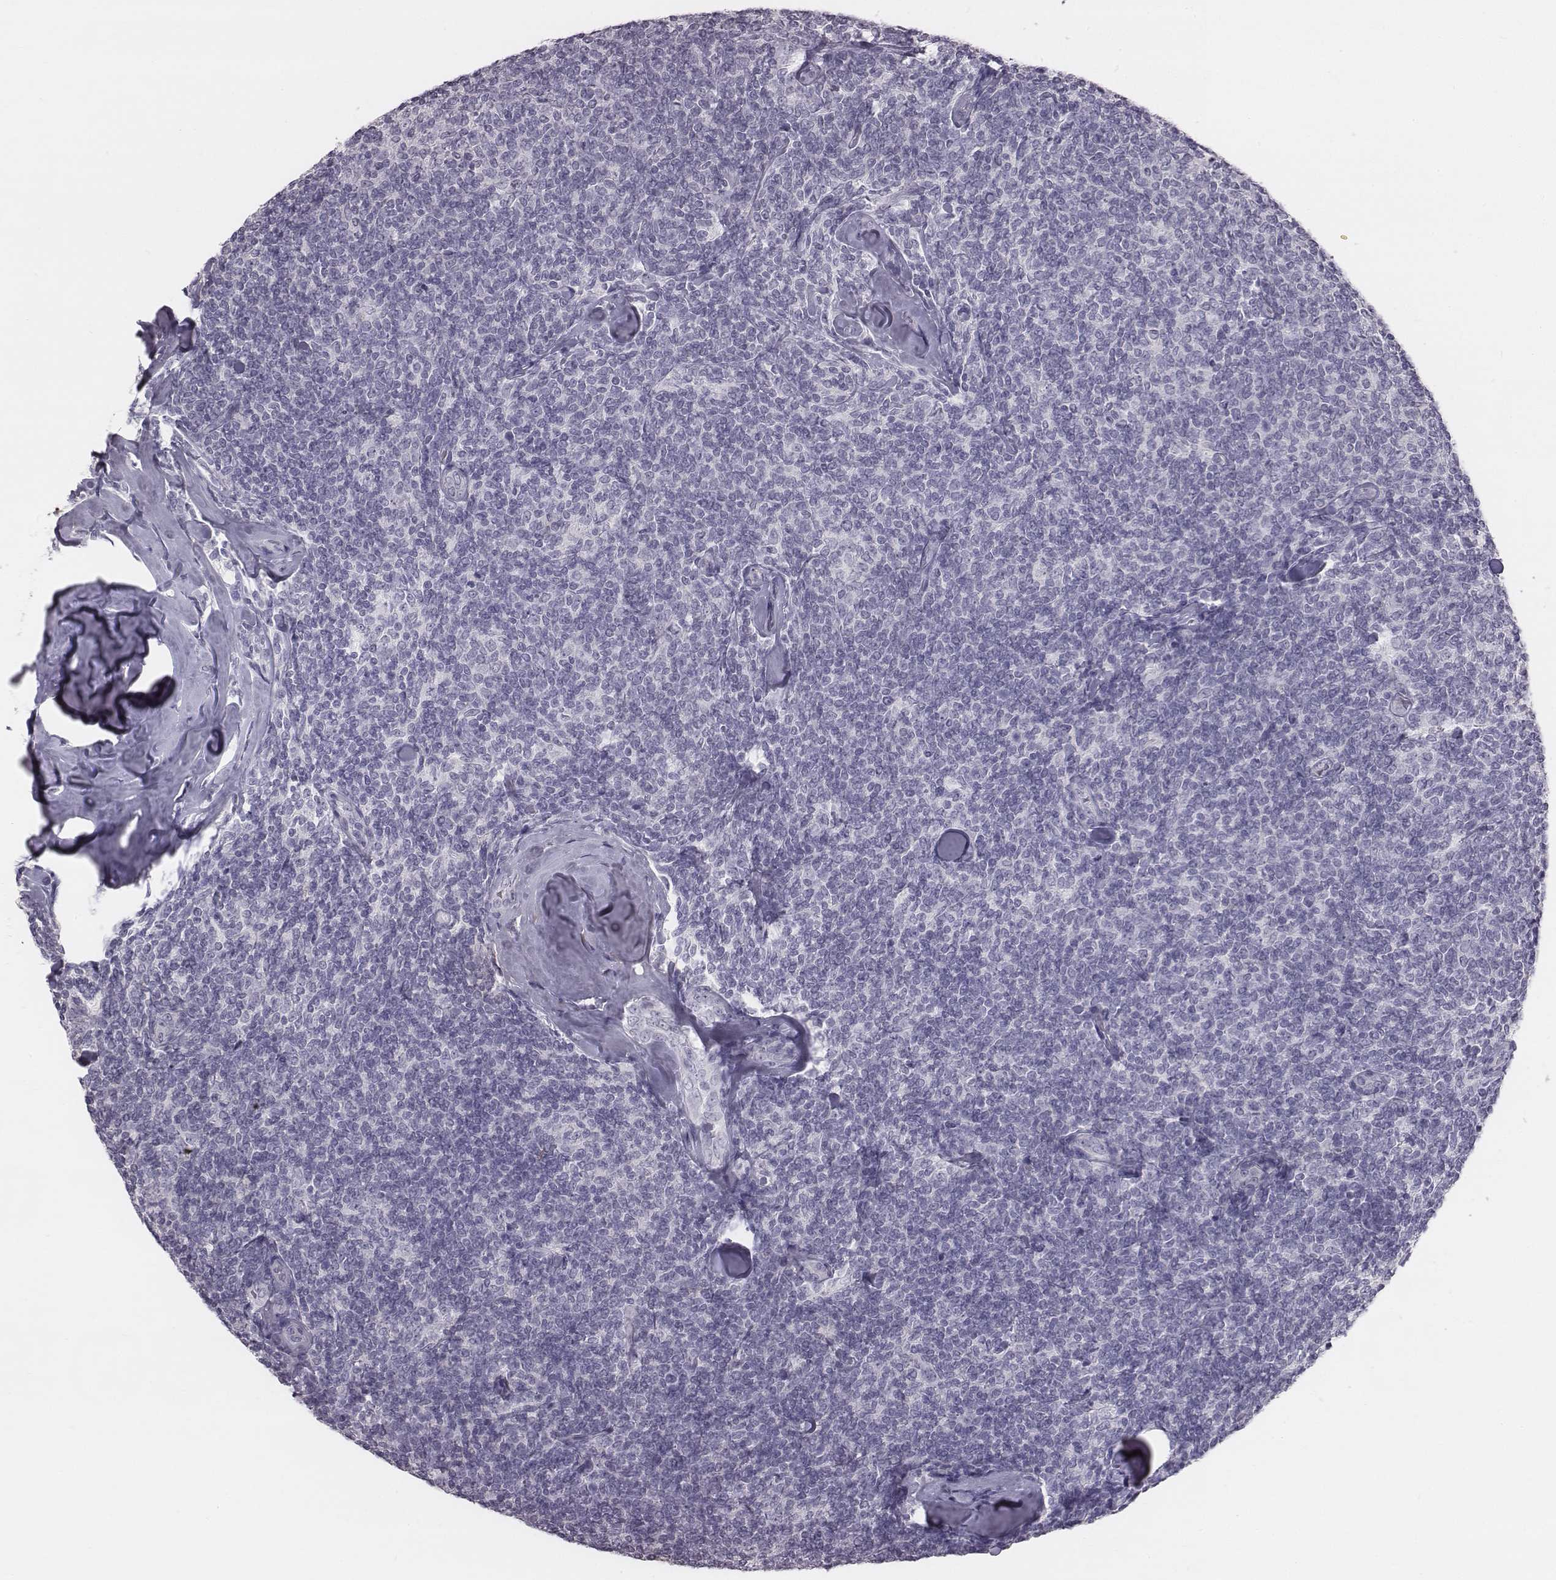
{"staining": {"intensity": "negative", "quantity": "none", "location": "none"}, "tissue": "lymphoma", "cell_type": "Tumor cells", "image_type": "cancer", "snomed": [{"axis": "morphology", "description": "Malignant lymphoma, non-Hodgkin's type, Low grade"}, {"axis": "topography", "description": "Lymph node"}], "caption": "DAB immunohistochemical staining of human low-grade malignant lymphoma, non-Hodgkin's type exhibits no significant staining in tumor cells.", "gene": "C6orf58", "patient": {"sex": "female", "age": 56}}